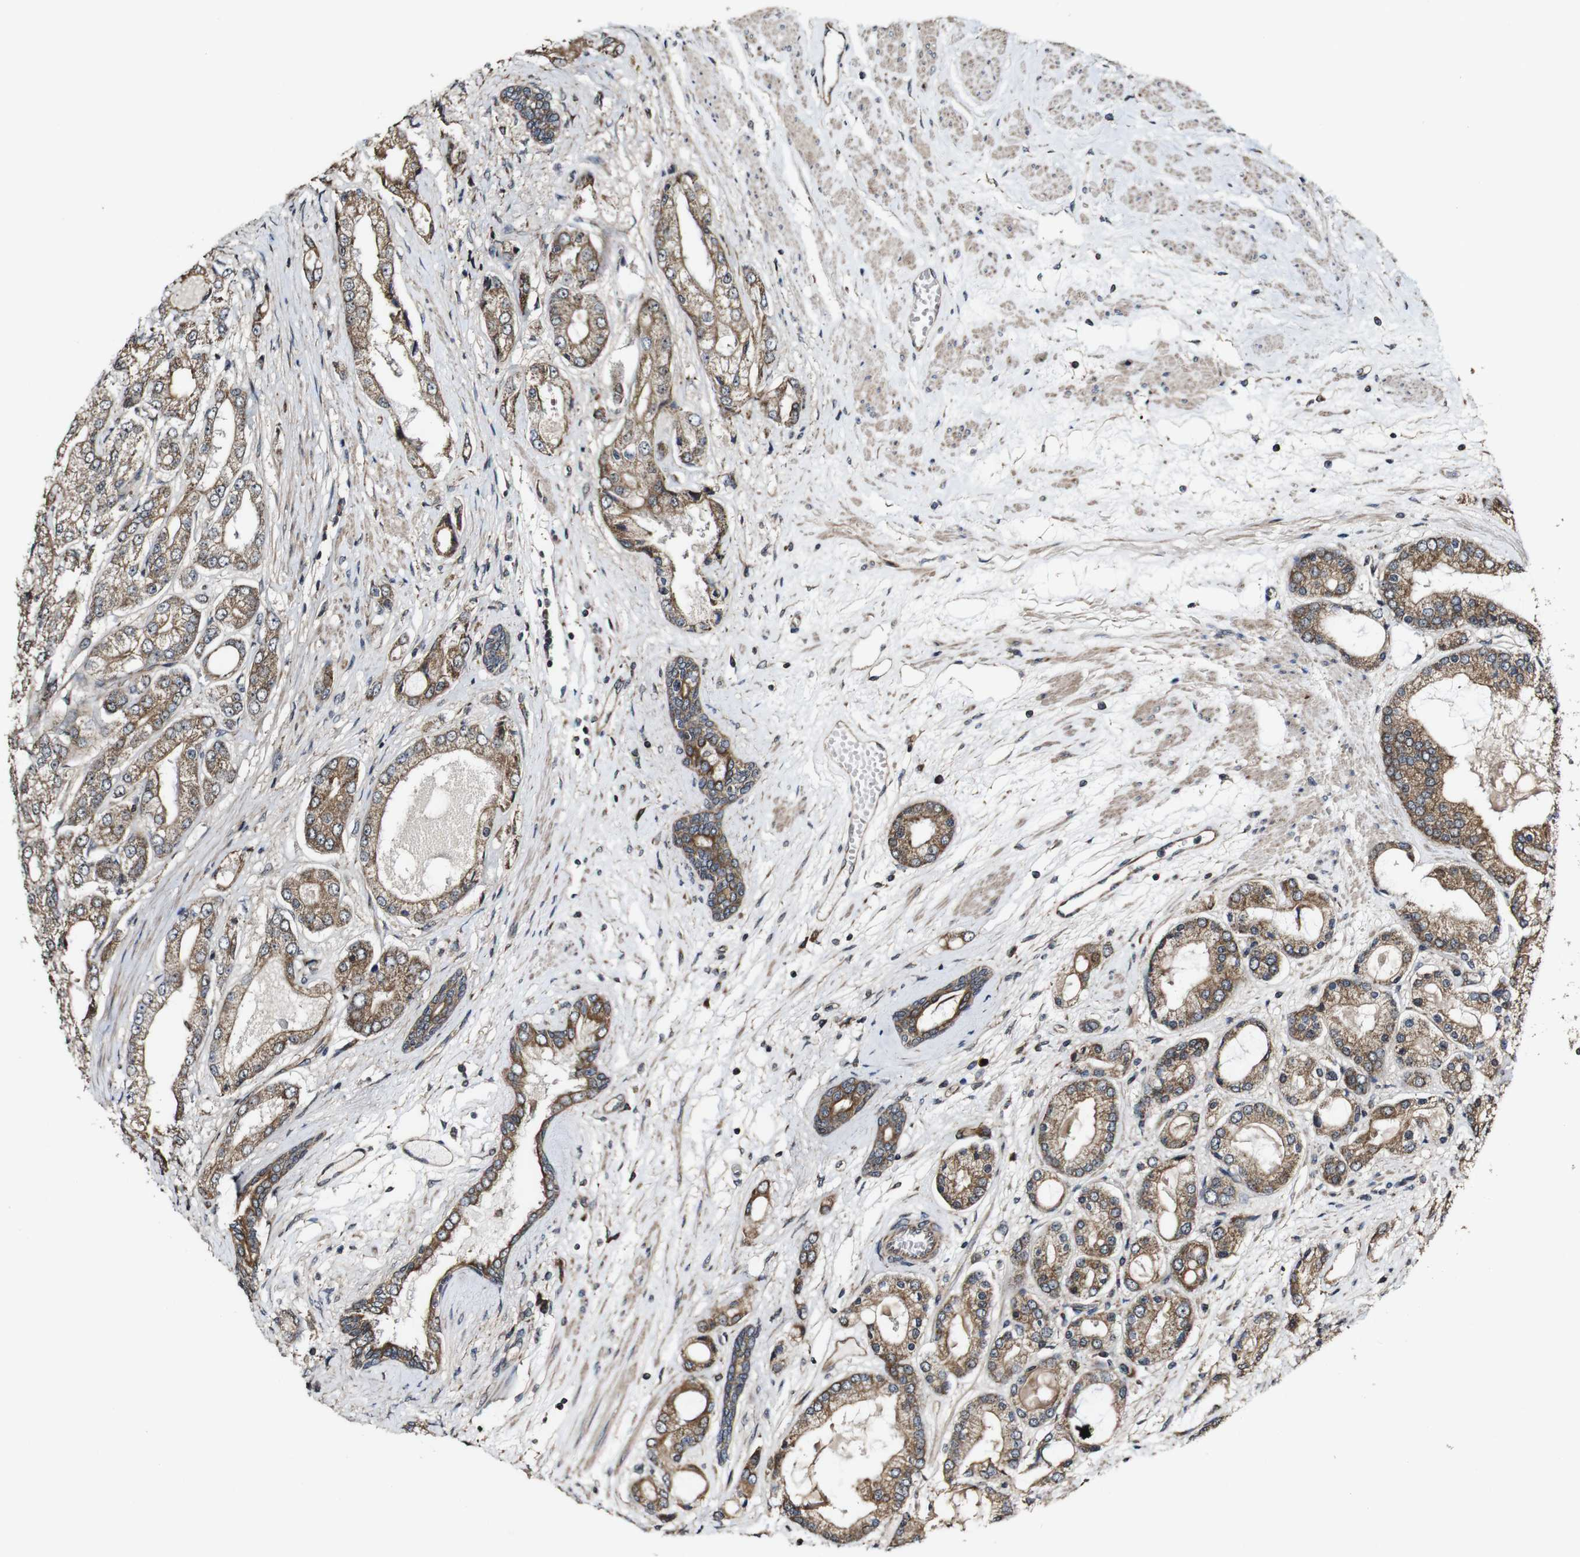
{"staining": {"intensity": "moderate", "quantity": ">75%", "location": "cytoplasmic/membranous"}, "tissue": "prostate cancer", "cell_type": "Tumor cells", "image_type": "cancer", "snomed": [{"axis": "morphology", "description": "Adenocarcinoma, High grade"}, {"axis": "topography", "description": "Prostate"}], "caption": "A histopathology image of human prostate cancer (high-grade adenocarcinoma) stained for a protein demonstrates moderate cytoplasmic/membranous brown staining in tumor cells.", "gene": "BTN3A3", "patient": {"sex": "male", "age": 59}}